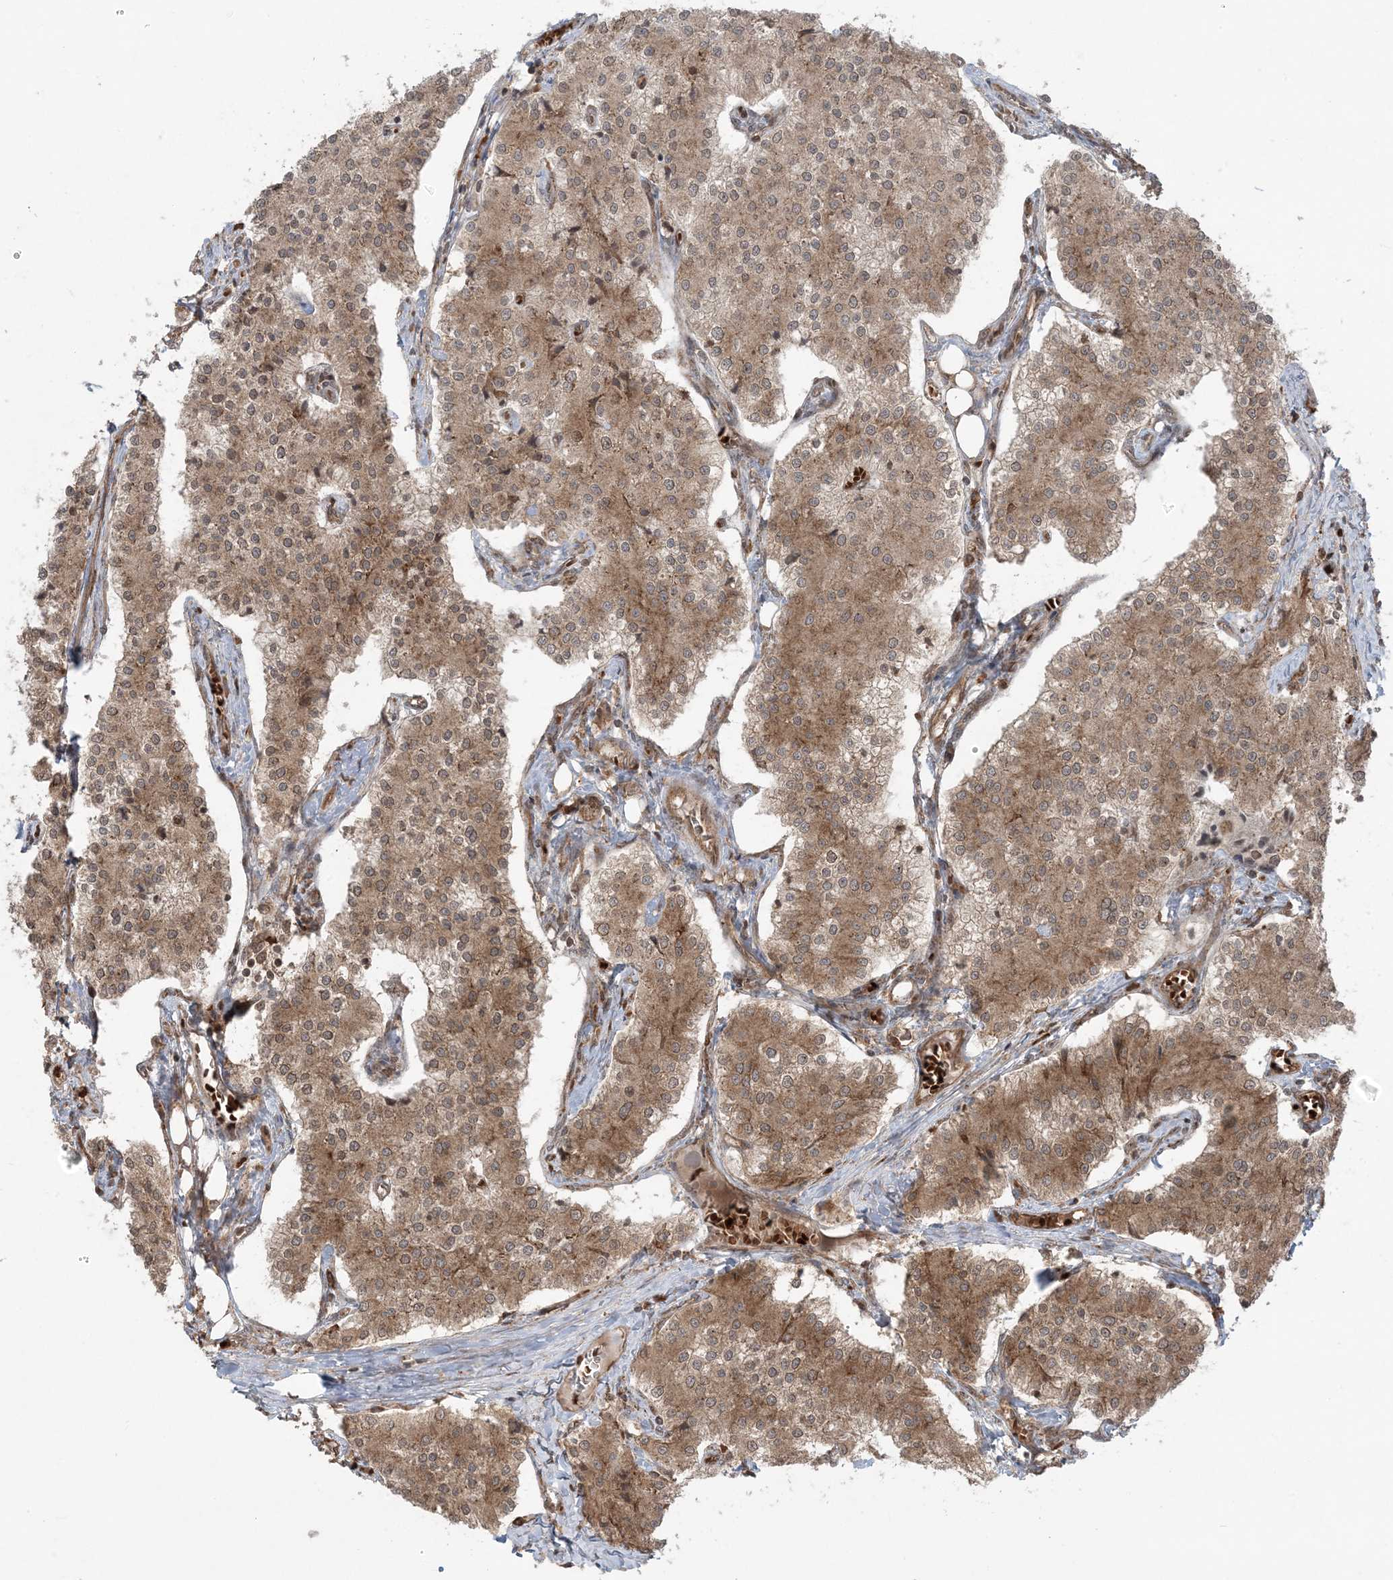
{"staining": {"intensity": "moderate", "quantity": ">75%", "location": "cytoplasmic/membranous"}, "tissue": "carcinoid", "cell_type": "Tumor cells", "image_type": "cancer", "snomed": [{"axis": "morphology", "description": "Carcinoid, malignant, NOS"}, {"axis": "topography", "description": "Colon"}], "caption": "Tumor cells reveal moderate cytoplasmic/membranous staining in about >75% of cells in malignant carcinoid.", "gene": "DDX19B", "patient": {"sex": "female", "age": 52}}